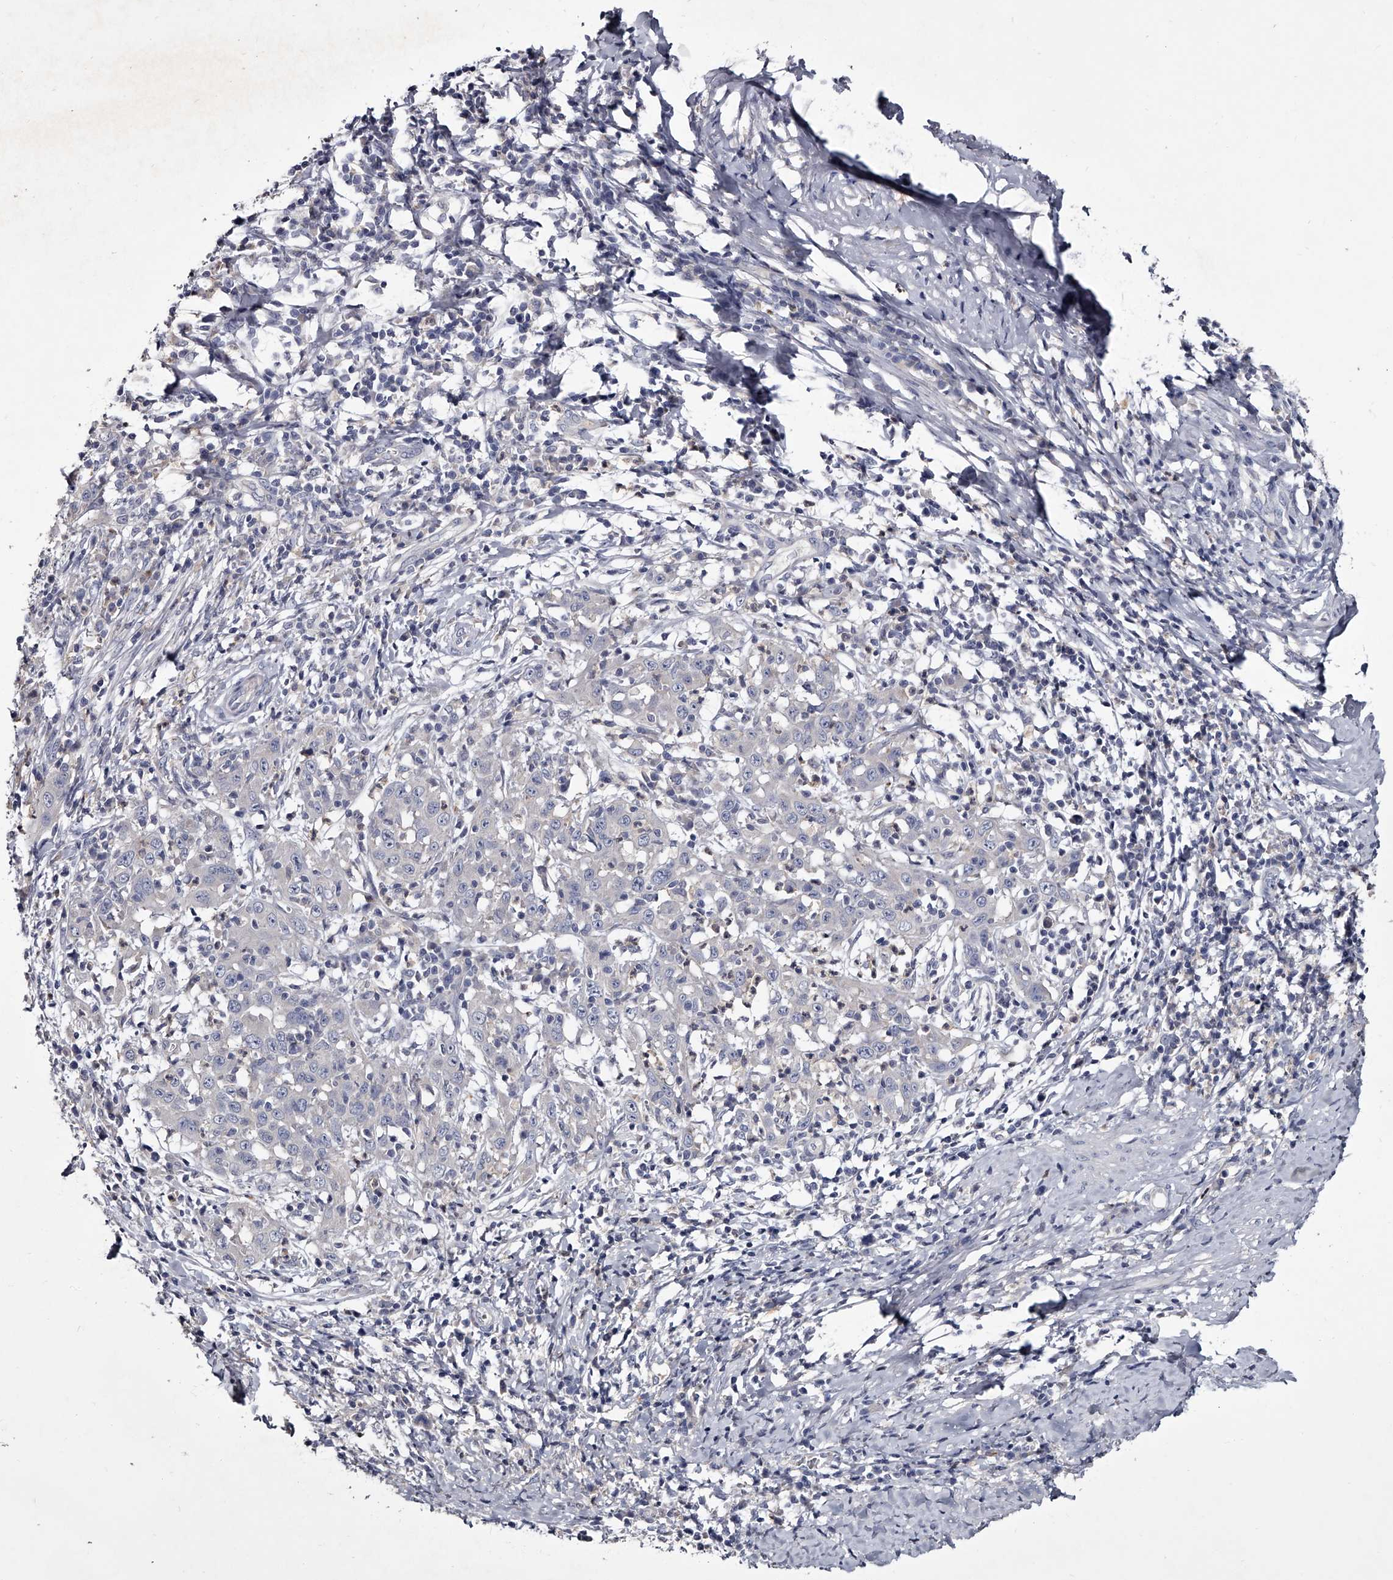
{"staining": {"intensity": "negative", "quantity": "none", "location": "none"}, "tissue": "cervical cancer", "cell_type": "Tumor cells", "image_type": "cancer", "snomed": [{"axis": "morphology", "description": "Squamous cell carcinoma, NOS"}, {"axis": "topography", "description": "Cervix"}], "caption": "Immunohistochemistry (IHC) of cervical cancer (squamous cell carcinoma) demonstrates no staining in tumor cells.", "gene": "GAPVD1", "patient": {"sex": "female", "age": 46}}